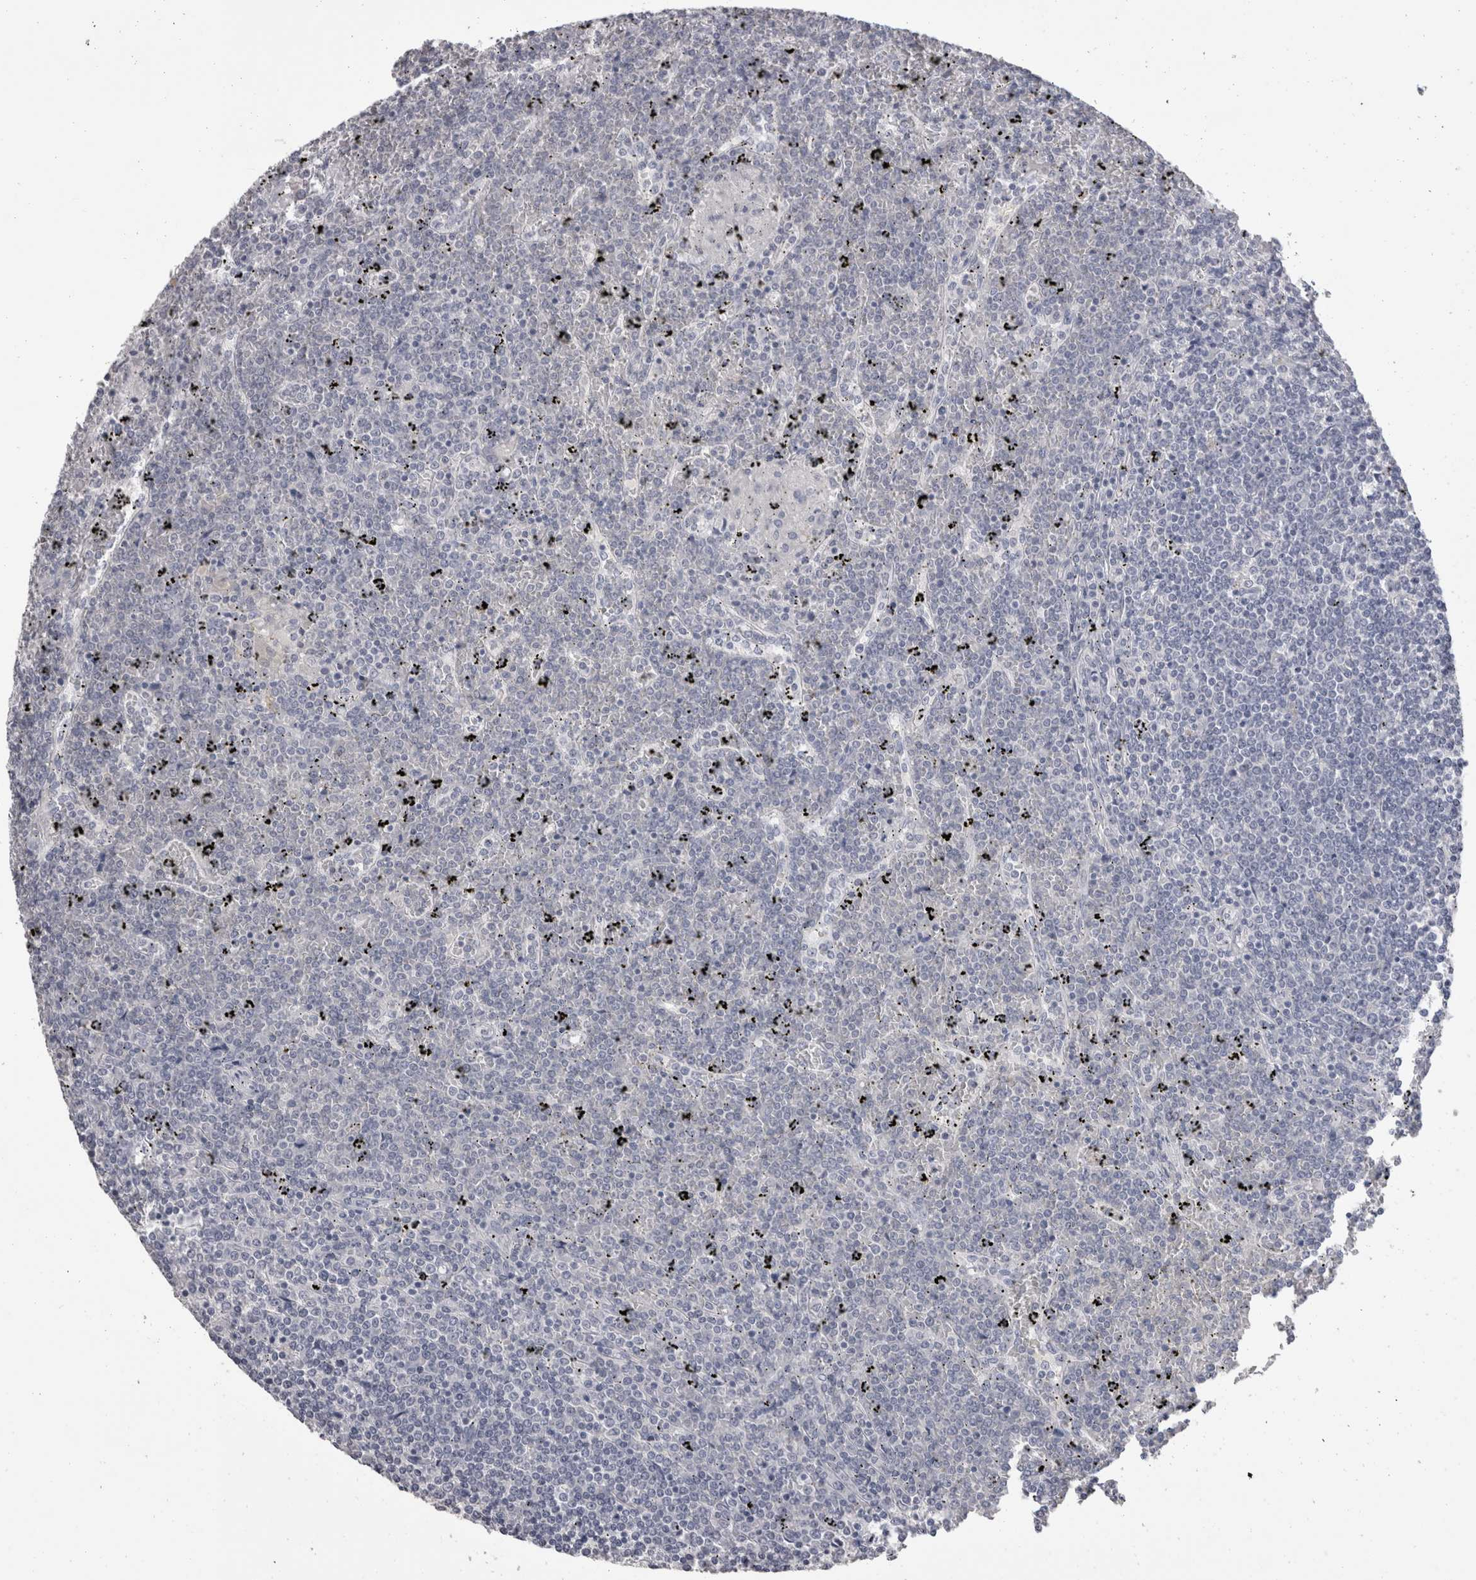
{"staining": {"intensity": "negative", "quantity": "none", "location": "none"}, "tissue": "lymphoma", "cell_type": "Tumor cells", "image_type": "cancer", "snomed": [{"axis": "morphology", "description": "Malignant lymphoma, non-Hodgkin's type, Low grade"}, {"axis": "topography", "description": "Spleen"}], "caption": "The photomicrograph displays no significant expression in tumor cells of malignant lymphoma, non-Hodgkin's type (low-grade).", "gene": "DDX17", "patient": {"sex": "female", "age": 19}}